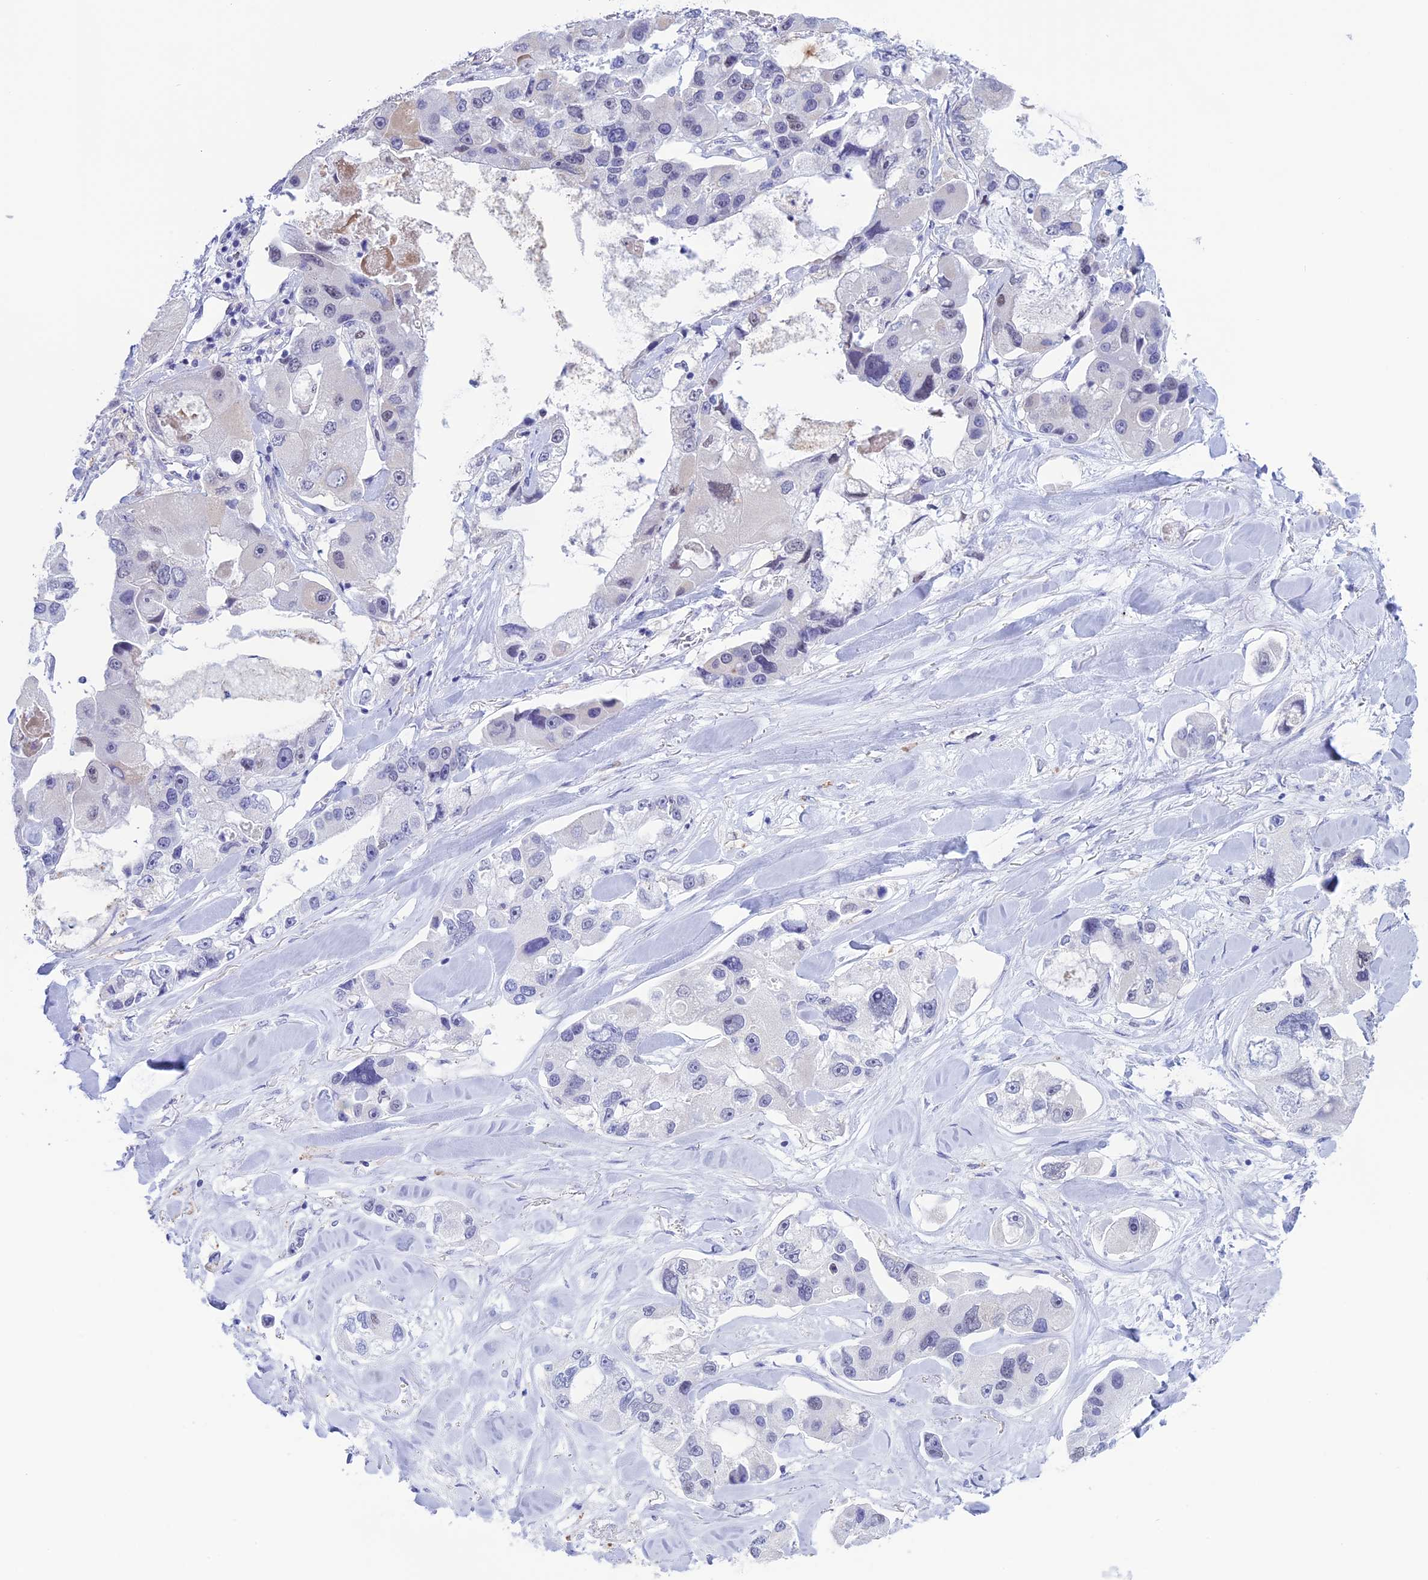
{"staining": {"intensity": "negative", "quantity": "none", "location": "none"}, "tissue": "lung cancer", "cell_type": "Tumor cells", "image_type": "cancer", "snomed": [{"axis": "morphology", "description": "Adenocarcinoma, NOS"}, {"axis": "topography", "description": "Lung"}], "caption": "IHC histopathology image of lung cancer stained for a protein (brown), which exhibits no staining in tumor cells.", "gene": "LHFPL2", "patient": {"sex": "female", "age": 54}}